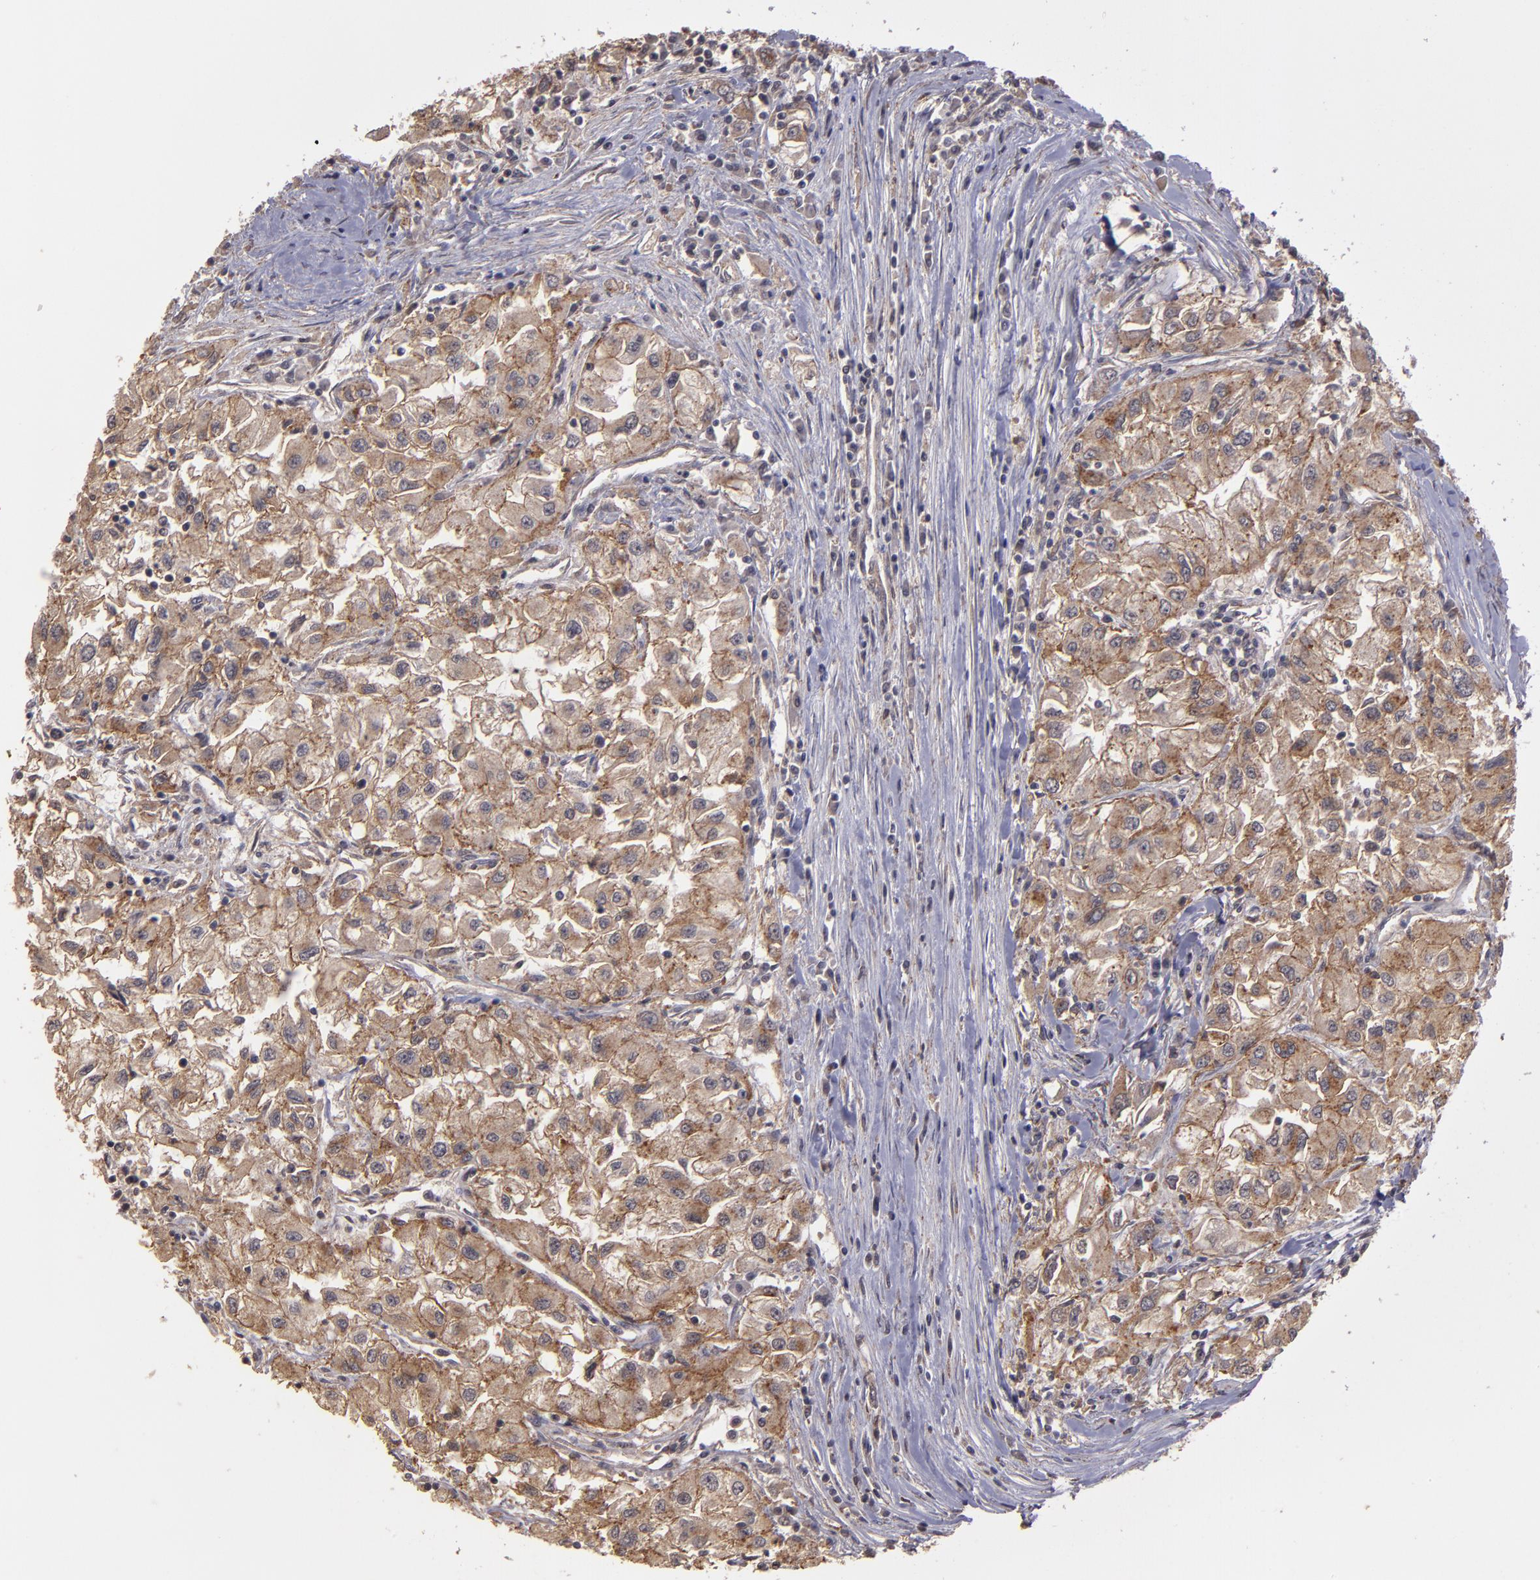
{"staining": {"intensity": "moderate", "quantity": ">75%", "location": "cytoplasmic/membranous"}, "tissue": "renal cancer", "cell_type": "Tumor cells", "image_type": "cancer", "snomed": [{"axis": "morphology", "description": "Adenocarcinoma, NOS"}, {"axis": "topography", "description": "Kidney"}], "caption": "Tumor cells show medium levels of moderate cytoplasmic/membranous staining in approximately >75% of cells in renal adenocarcinoma.", "gene": "SIPA1L1", "patient": {"sex": "male", "age": 59}}